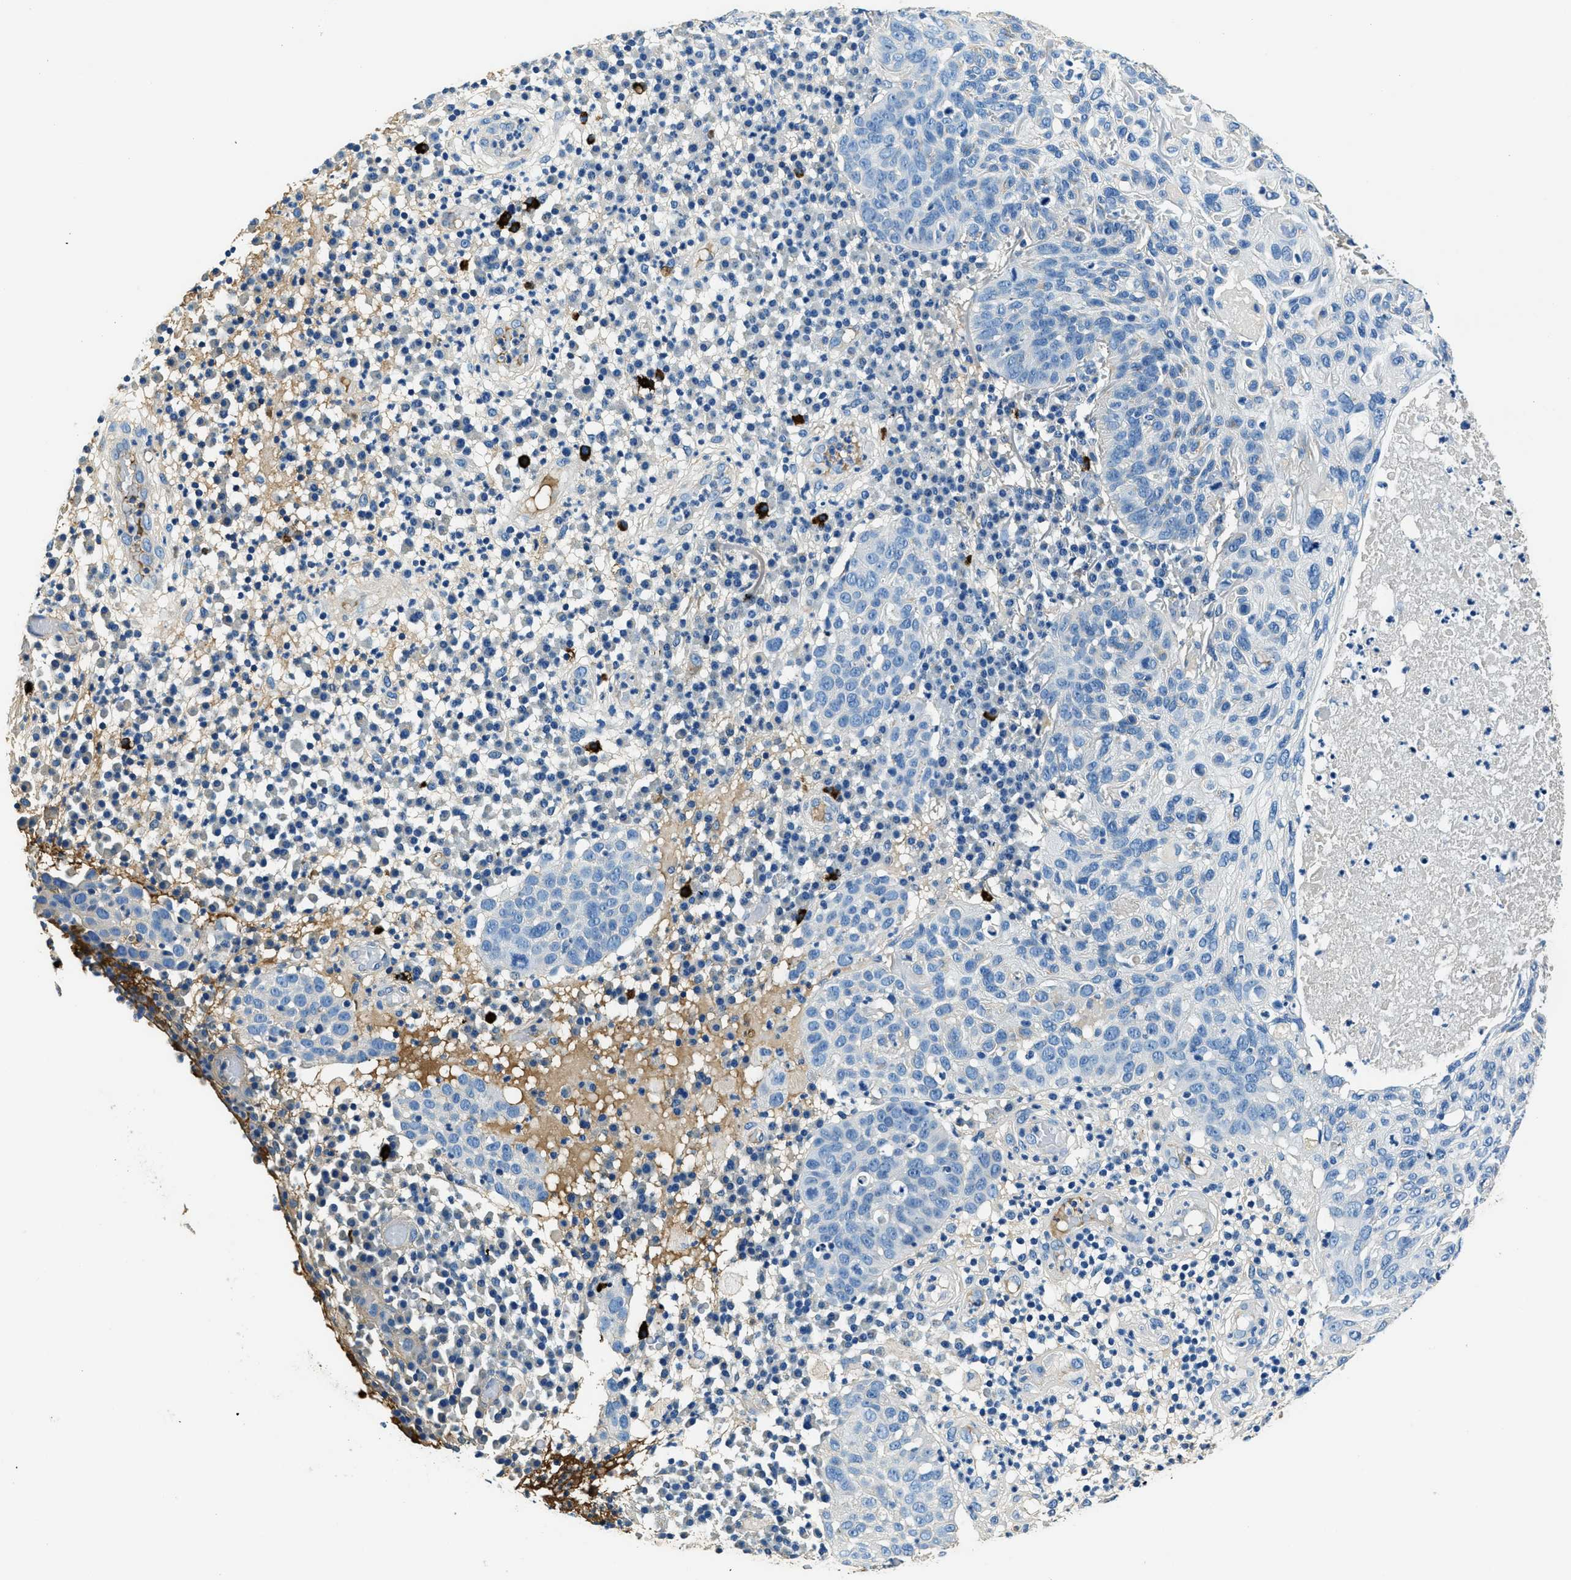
{"staining": {"intensity": "negative", "quantity": "none", "location": "none"}, "tissue": "skin cancer", "cell_type": "Tumor cells", "image_type": "cancer", "snomed": [{"axis": "morphology", "description": "Squamous cell carcinoma in situ, NOS"}, {"axis": "morphology", "description": "Squamous cell carcinoma, NOS"}, {"axis": "topography", "description": "Skin"}], "caption": "A high-resolution photomicrograph shows IHC staining of squamous cell carcinoma (skin), which demonstrates no significant staining in tumor cells.", "gene": "TMEM186", "patient": {"sex": "male", "age": 93}}